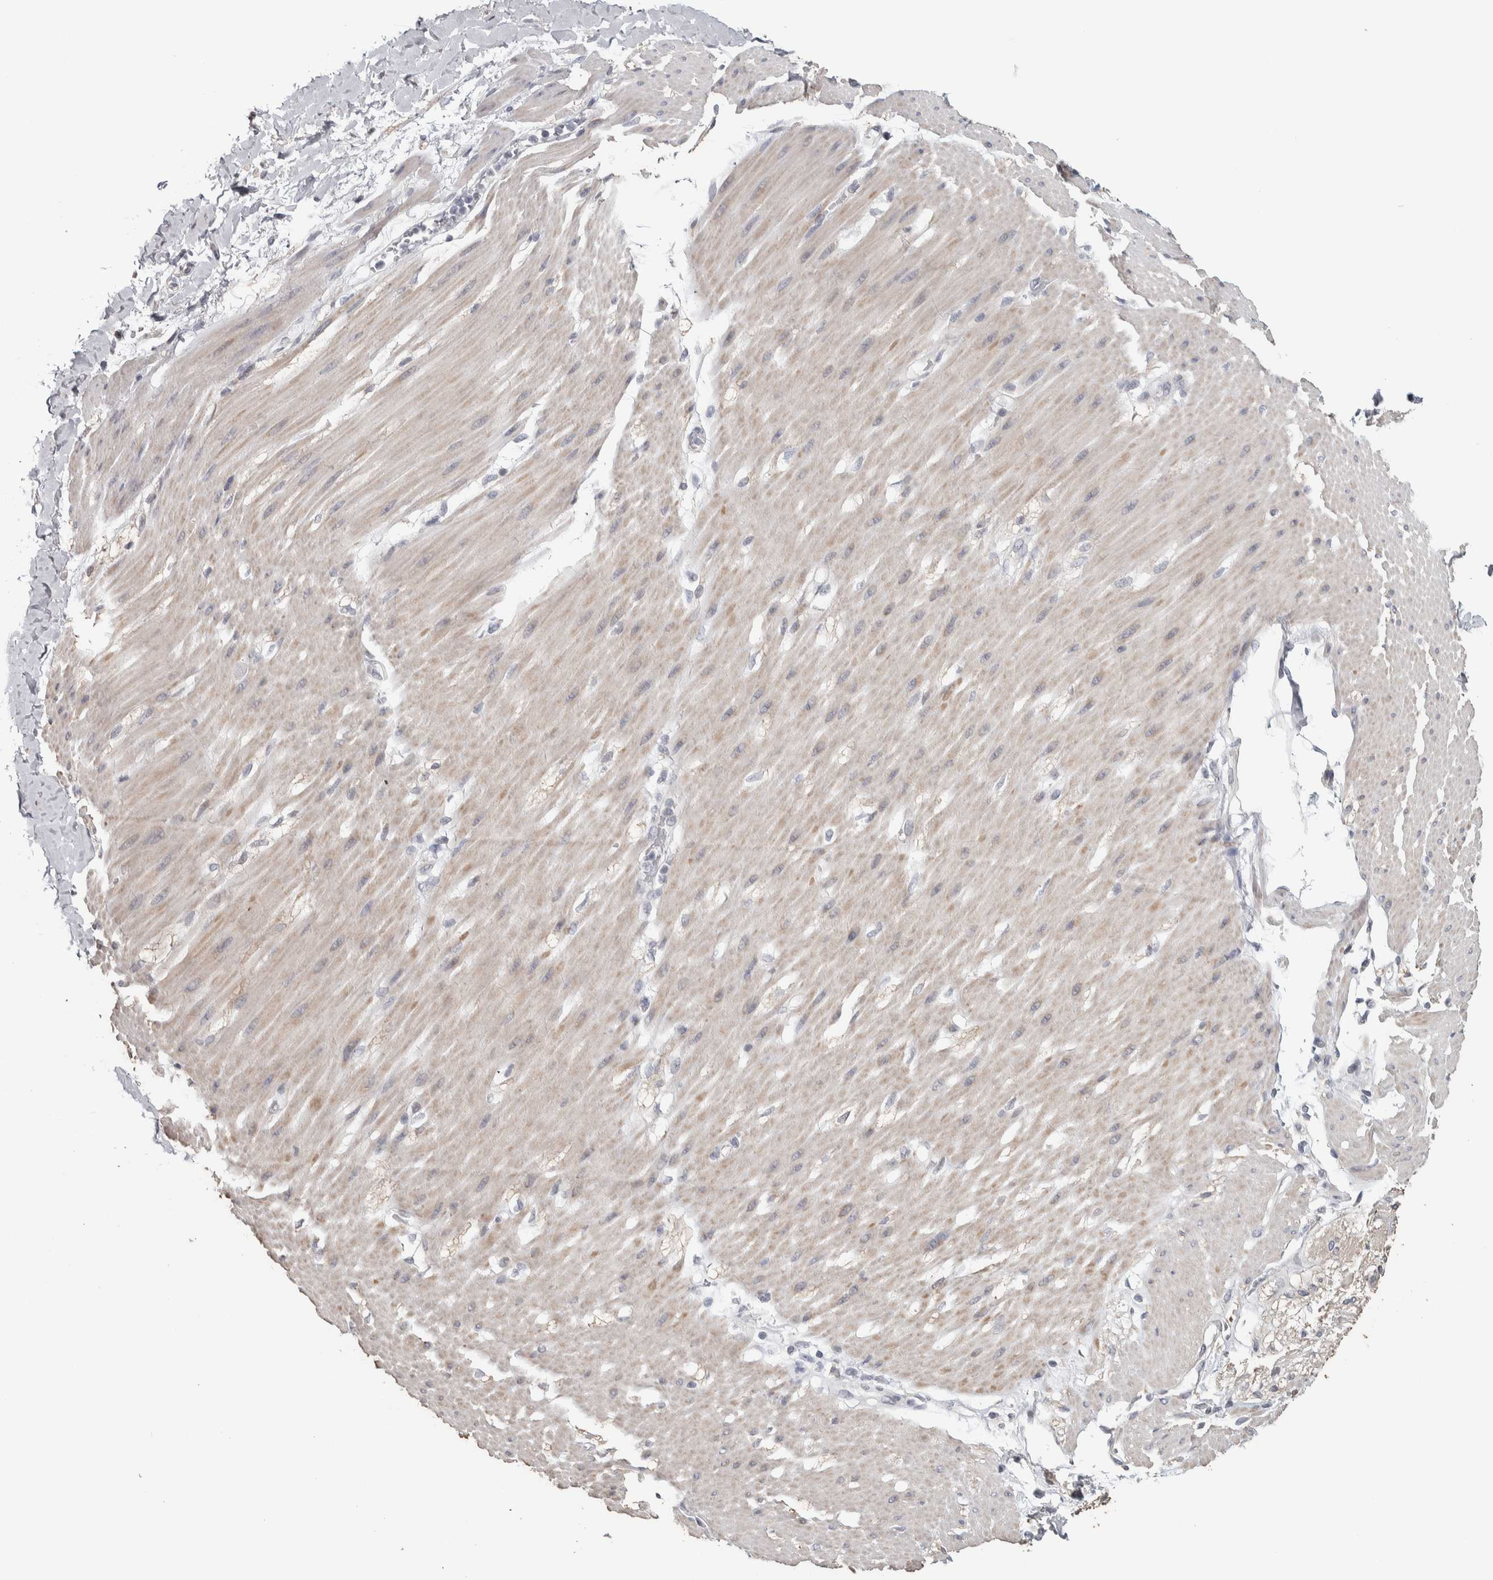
{"staining": {"intensity": "negative", "quantity": "none", "location": "none"}, "tissue": "adipose tissue", "cell_type": "Adipocytes", "image_type": "normal", "snomed": [{"axis": "morphology", "description": "Normal tissue, NOS"}, {"axis": "morphology", "description": "Adenocarcinoma, NOS"}, {"axis": "topography", "description": "Duodenum"}, {"axis": "topography", "description": "Peripheral nerve tissue"}], "caption": "Protein analysis of unremarkable adipose tissue displays no significant positivity in adipocytes. (Immunohistochemistry, brightfield microscopy, high magnification).", "gene": "NECAB1", "patient": {"sex": "female", "age": 60}}